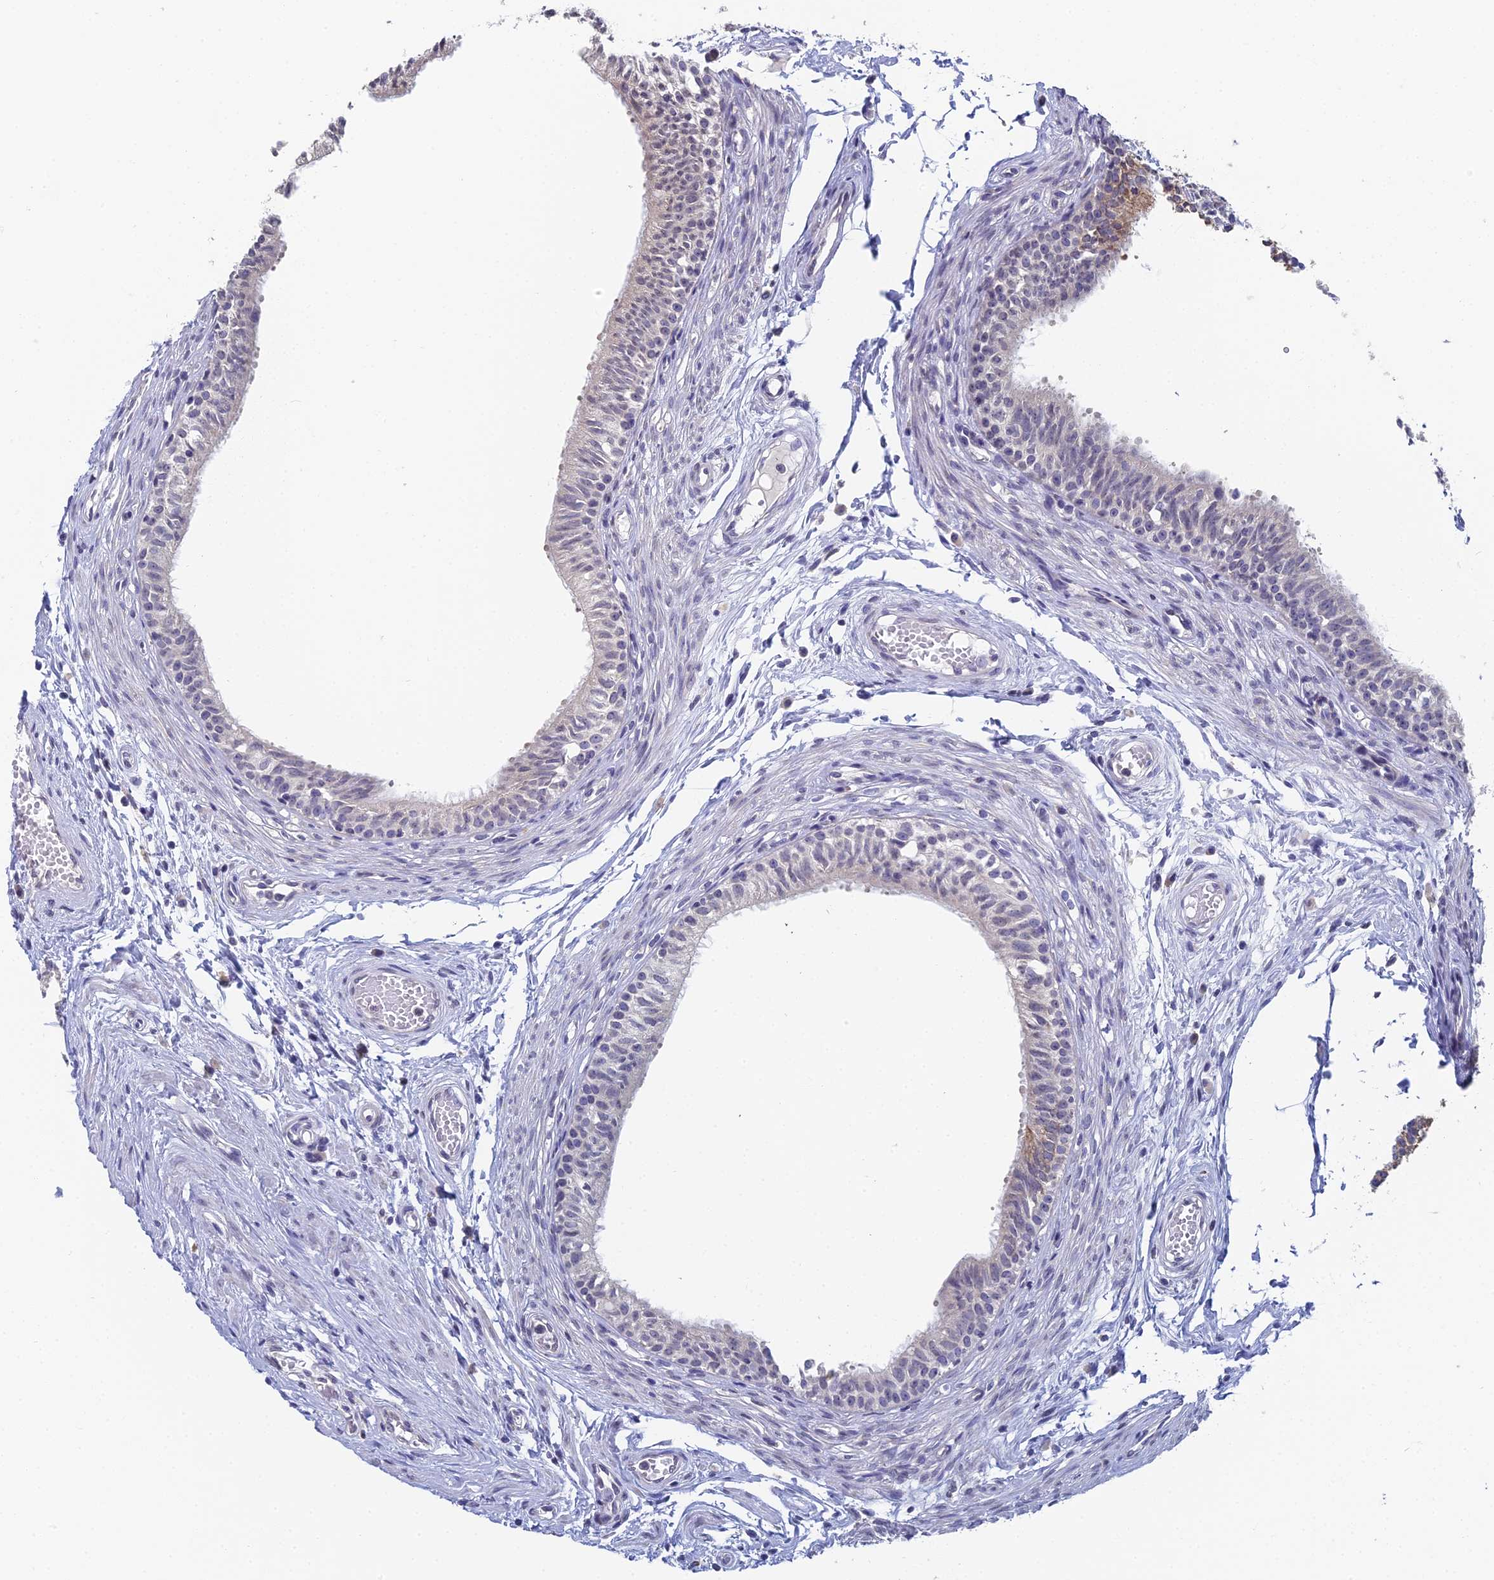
{"staining": {"intensity": "weak", "quantity": "<25%", "location": "cytoplasmic/membranous"}, "tissue": "epididymis", "cell_type": "Glandular cells", "image_type": "normal", "snomed": [{"axis": "morphology", "description": "Normal tissue, NOS"}, {"axis": "topography", "description": "Epididymis, spermatic cord, NOS"}], "caption": "Immunohistochemistry (IHC) of benign human epididymis displays no staining in glandular cells.", "gene": "PRR22", "patient": {"sex": "male", "age": 22}}